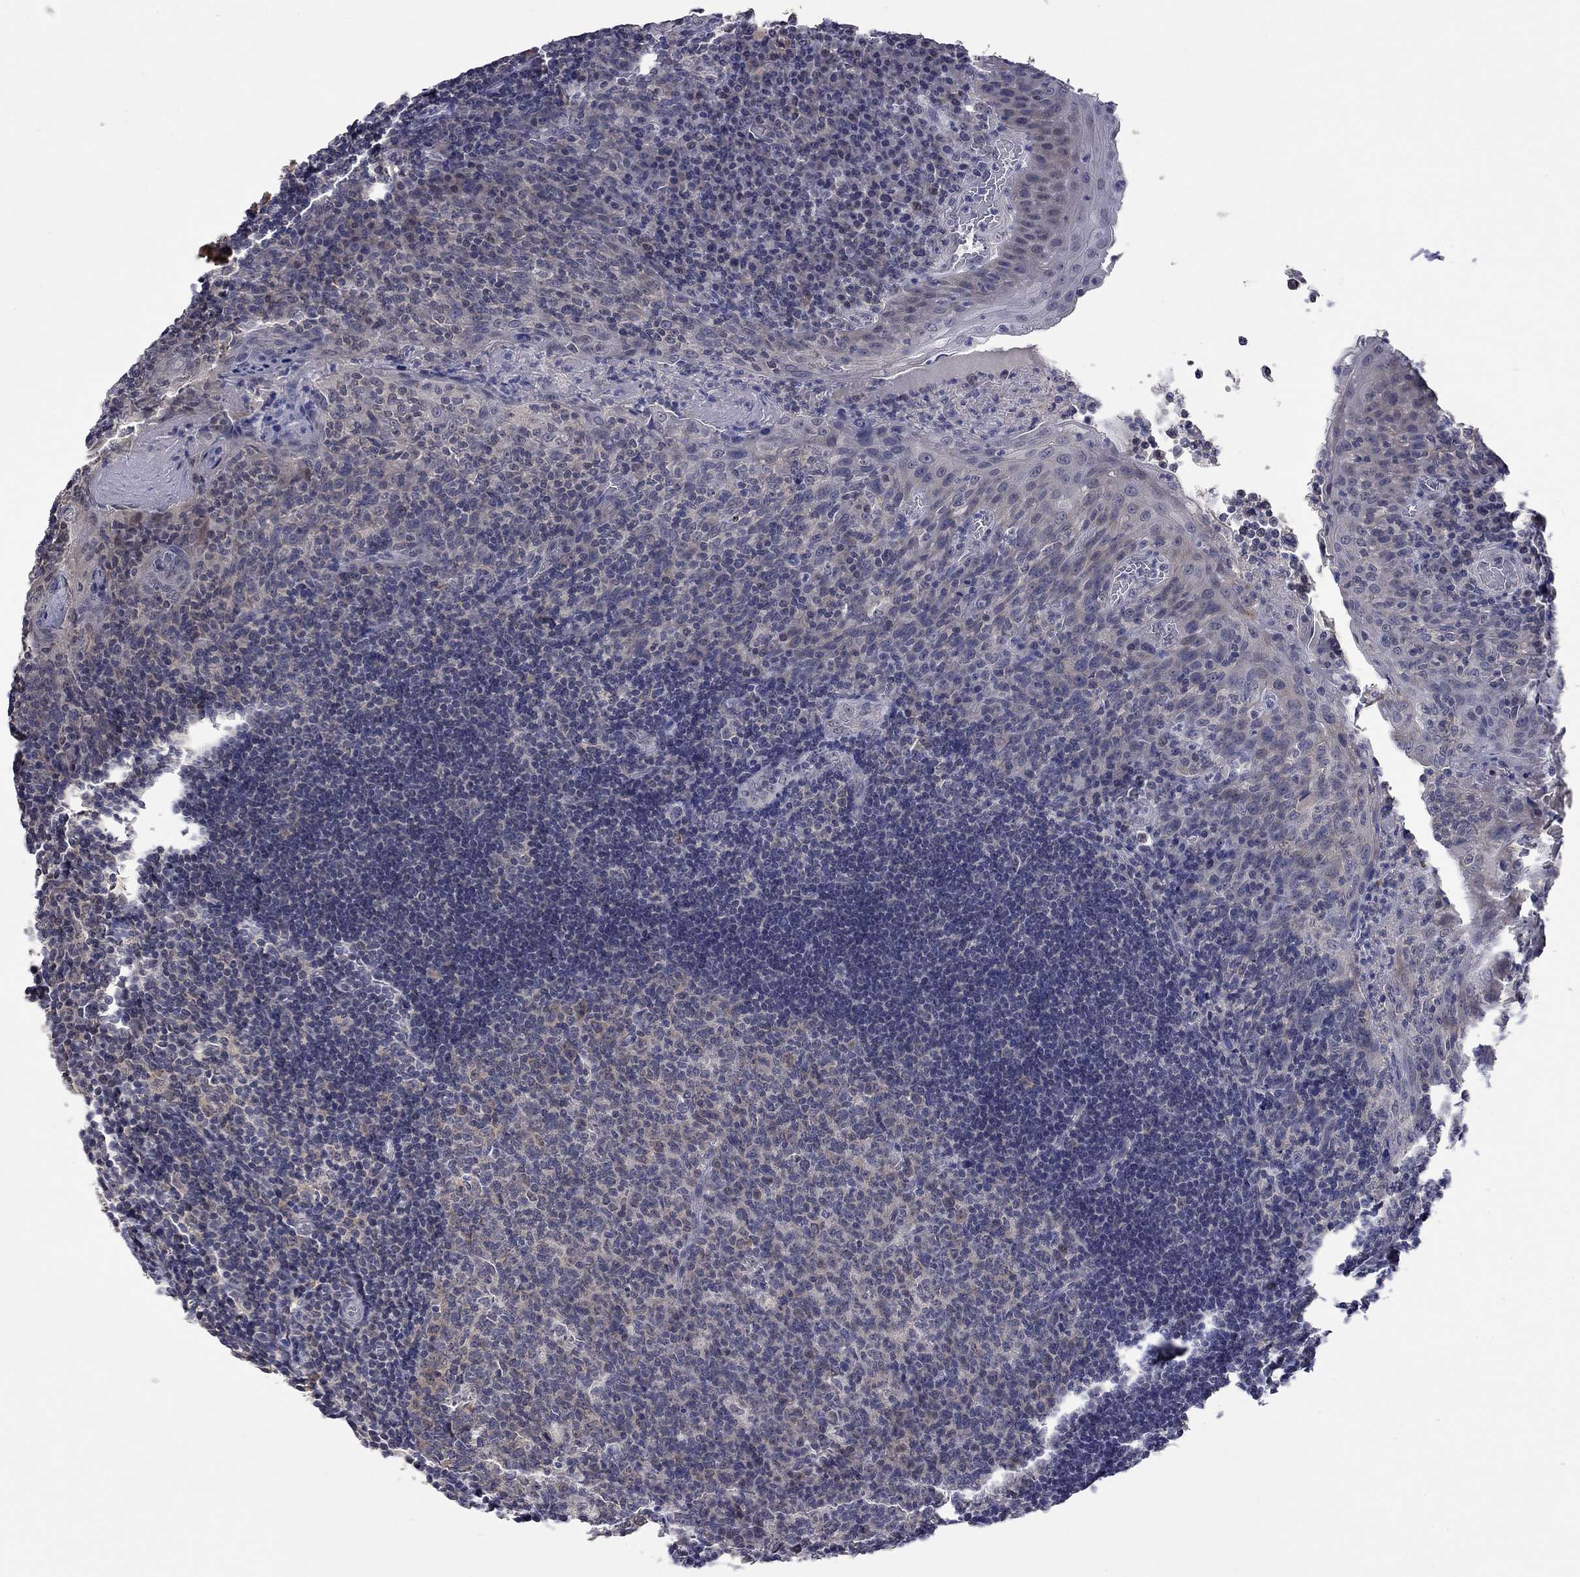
{"staining": {"intensity": "weak", "quantity": "<25%", "location": "cytoplasmic/membranous"}, "tissue": "tonsil", "cell_type": "Germinal center cells", "image_type": "normal", "snomed": [{"axis": "morphology", "description": "Normal tissue, NOS"}, {"axis": "topography", "description": "Tonsil"}], "caption": "This is an immunohistochemistry (IHC) histopathology image of unremarkable tonsil. There is no positivity in germinal center cells.", "gene": "FABP12", "patient": {"sex": "male", "age": 17}}